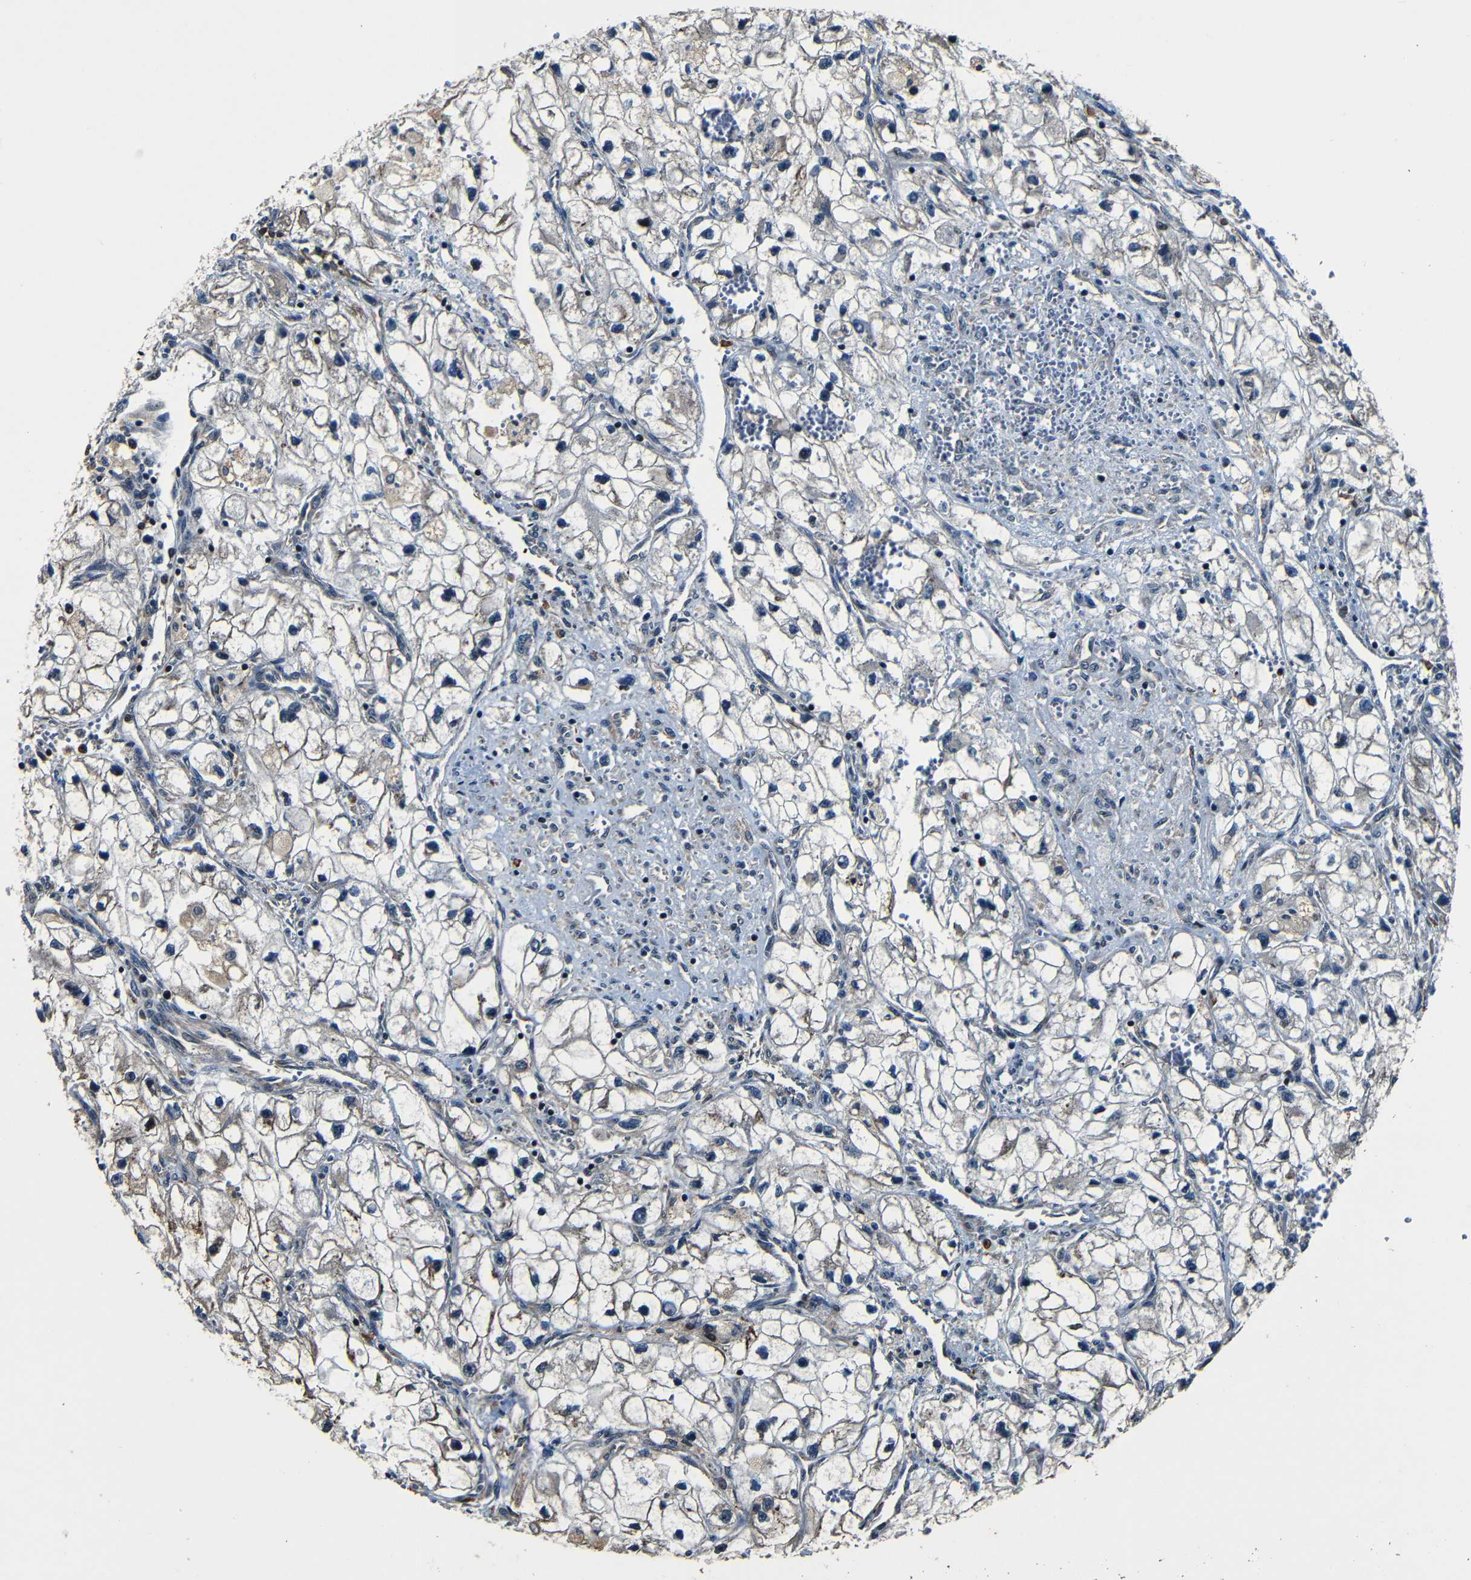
{"staining": {"intensity": "weak", "quantity": "25%-75%", "location": "cytoplasmic/membranous"}, "tissue": "renal cancer", "cell_type": "Tumor cells", "image_type": "cancer", "snomed": [{"axis": "morphology", "description": "Adenocarcinoma, NOS"}, {"axis": "topography", "description": "Kidney"}], "caption": "Protein staining by immunohistochemistry (IHC) exhibits weak cytoplasmic/membranous expression in approximately 25%-75% of tumor cells in renal cancer.", "gene": "NCBP3", "patient": {"sex": "female", "age": 70}}